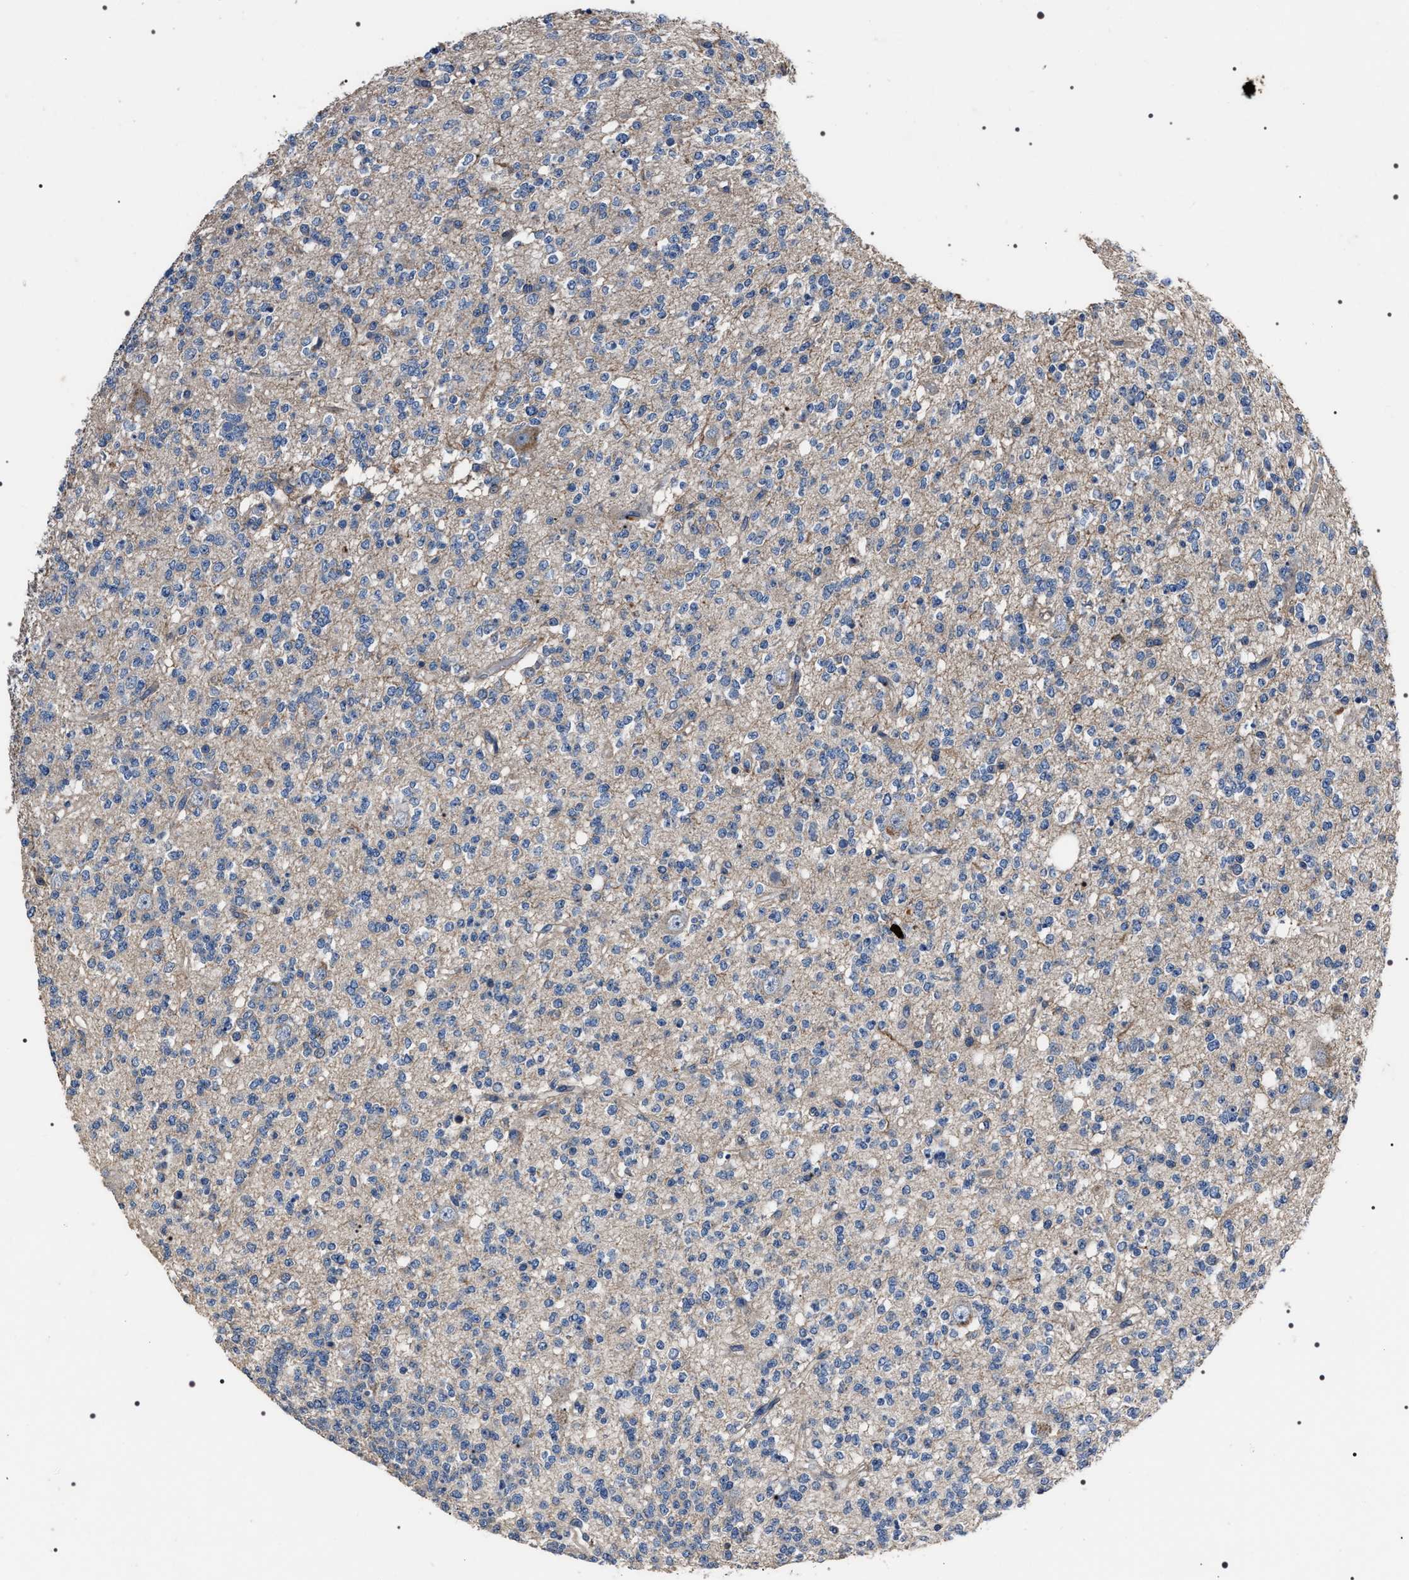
{"staining": {"intensity": "negative", "quantity": "none", "location": "none"}, "tissue": "glioma", "cell_type": "Tumor cells", "image_type": "cancer", "snomed": [{"axis": "morphology", "description": "Glioma, malignant, Low grade"}, {"axis": "topography", "description": "Brain"}], "caption": "Immunohistochemistry image of neoplastic tissue: glioma stained with DAB (3,3'-diaminobenzidine) shows no significant protein staining in tumor cells.", "gene": "TRIM54", "patient": {"sex": "male", "age": 38}}